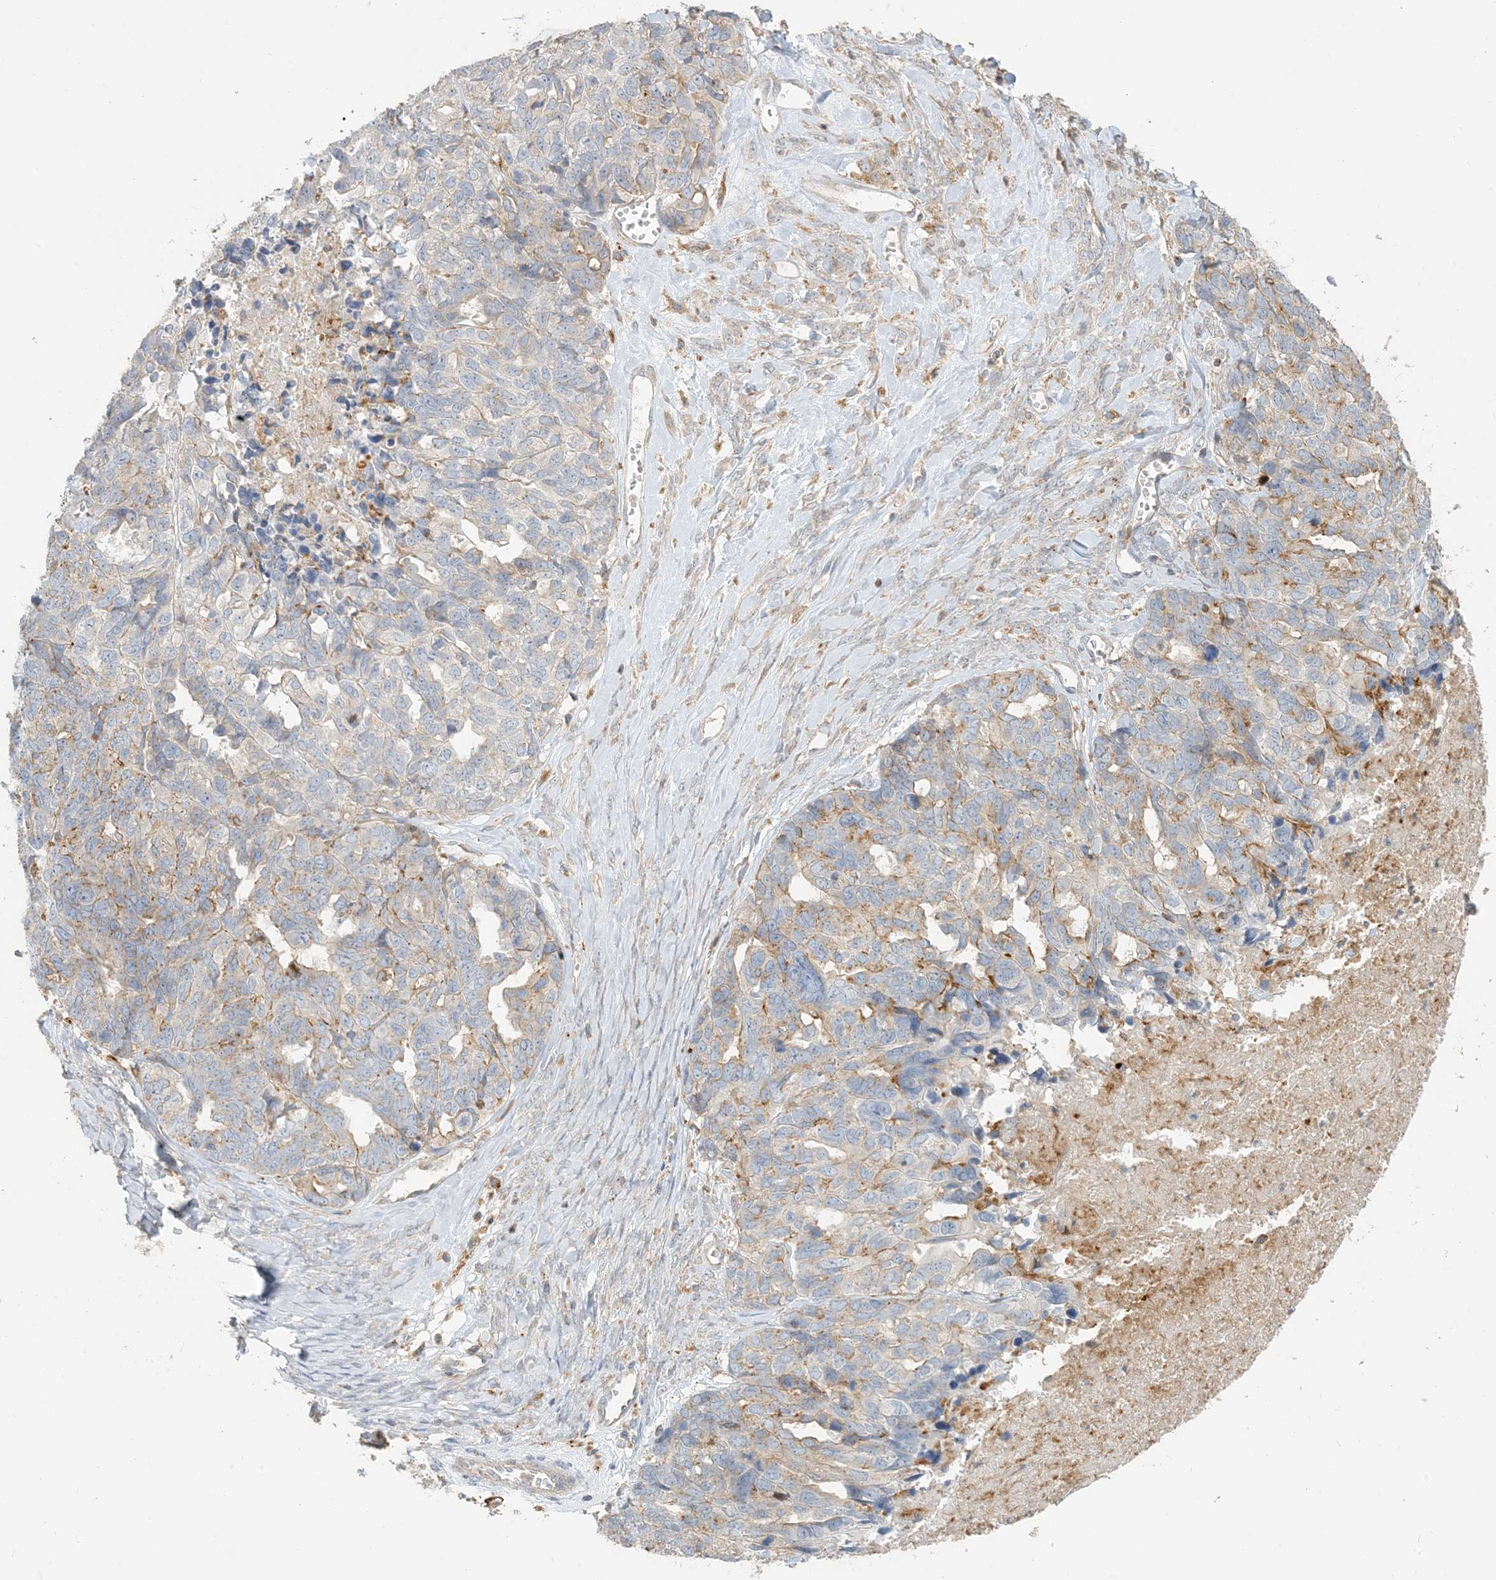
{"staining": {"intensity": "moderate", "quantity": "<25%", "location": "cytoplasmic/membranous"}, "tissue": "ovarian cancer", "cell_type": "Tumor cells", "image_type": "cancer", "snomed": [{"axis": "morphology", "description": "Cystadenocarcinoma, serous, NOS"}, {"axis": "topography", "description": "Ovary"}], "caption": "Ovarian cancer tissue shows moderate cytoplasmic/membranous staining in approximately <25% of tumor cells, visualized by immunohistochemistry.", "gene": "SPPL2A", "patient": {"sex": "female", "age": 79}}